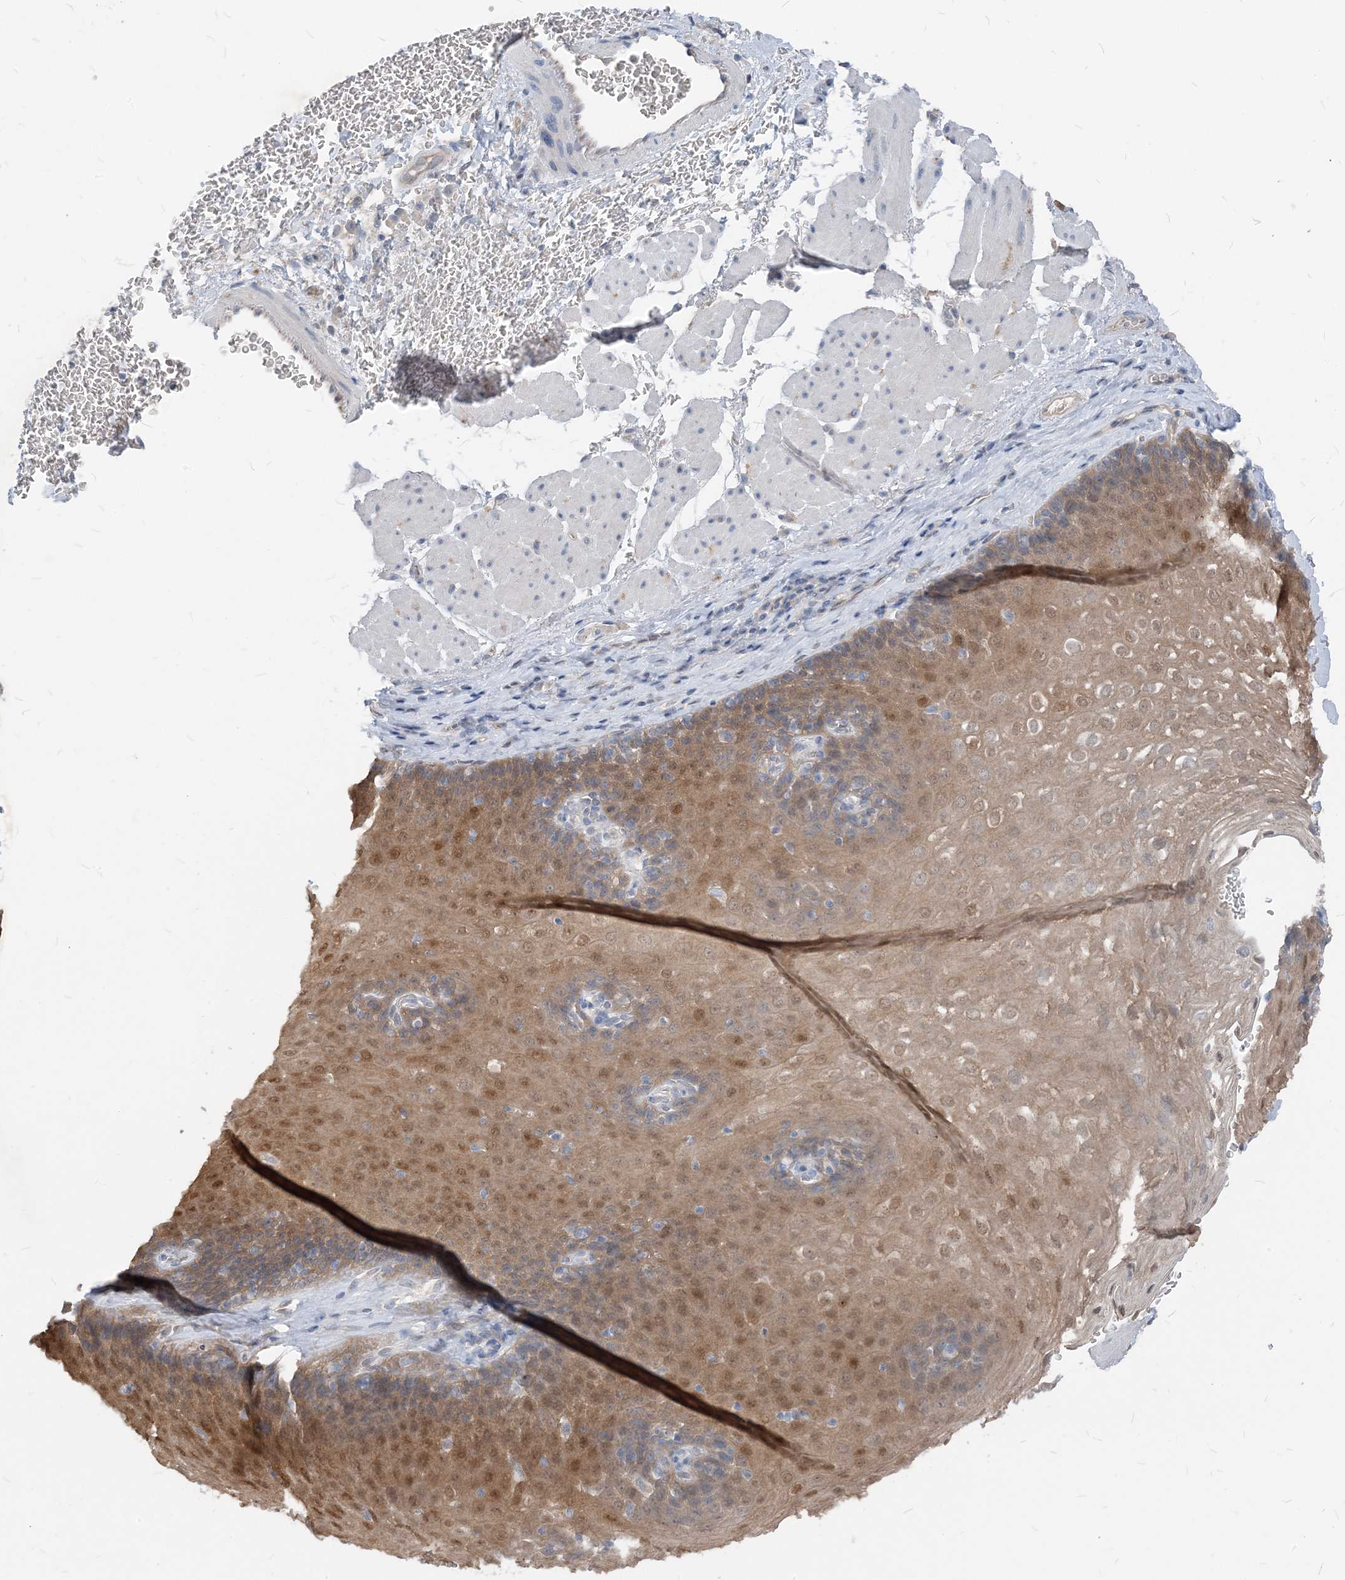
{"staining": {"intensity": "moderate", "quantity": ">75%", "location": "cytoplasmic/membranous,nuclear"}, "tissue": "esophagus", "cell_type": "Squamous epithelial cells", "image_type": "normal", "snomed": [{"axis": "morphology", "description": "Normal tissue, NOS"}, {"axis": "topography", "description": "Esophagus"}], "caption": "Immunohistochemistry (IHC) histopathology image of normal esophagus: human esophagus stained using IHC exhibits medium levels of moderate protein expression localized specifically in the cytoplasmic/membranous,nuclear of squamous epithelial cells, appearing as a cytoplasmic/membranous,nuclear brown color.", "gene": "NCOA7", "patient": {"sex": "female", "age": 66}}